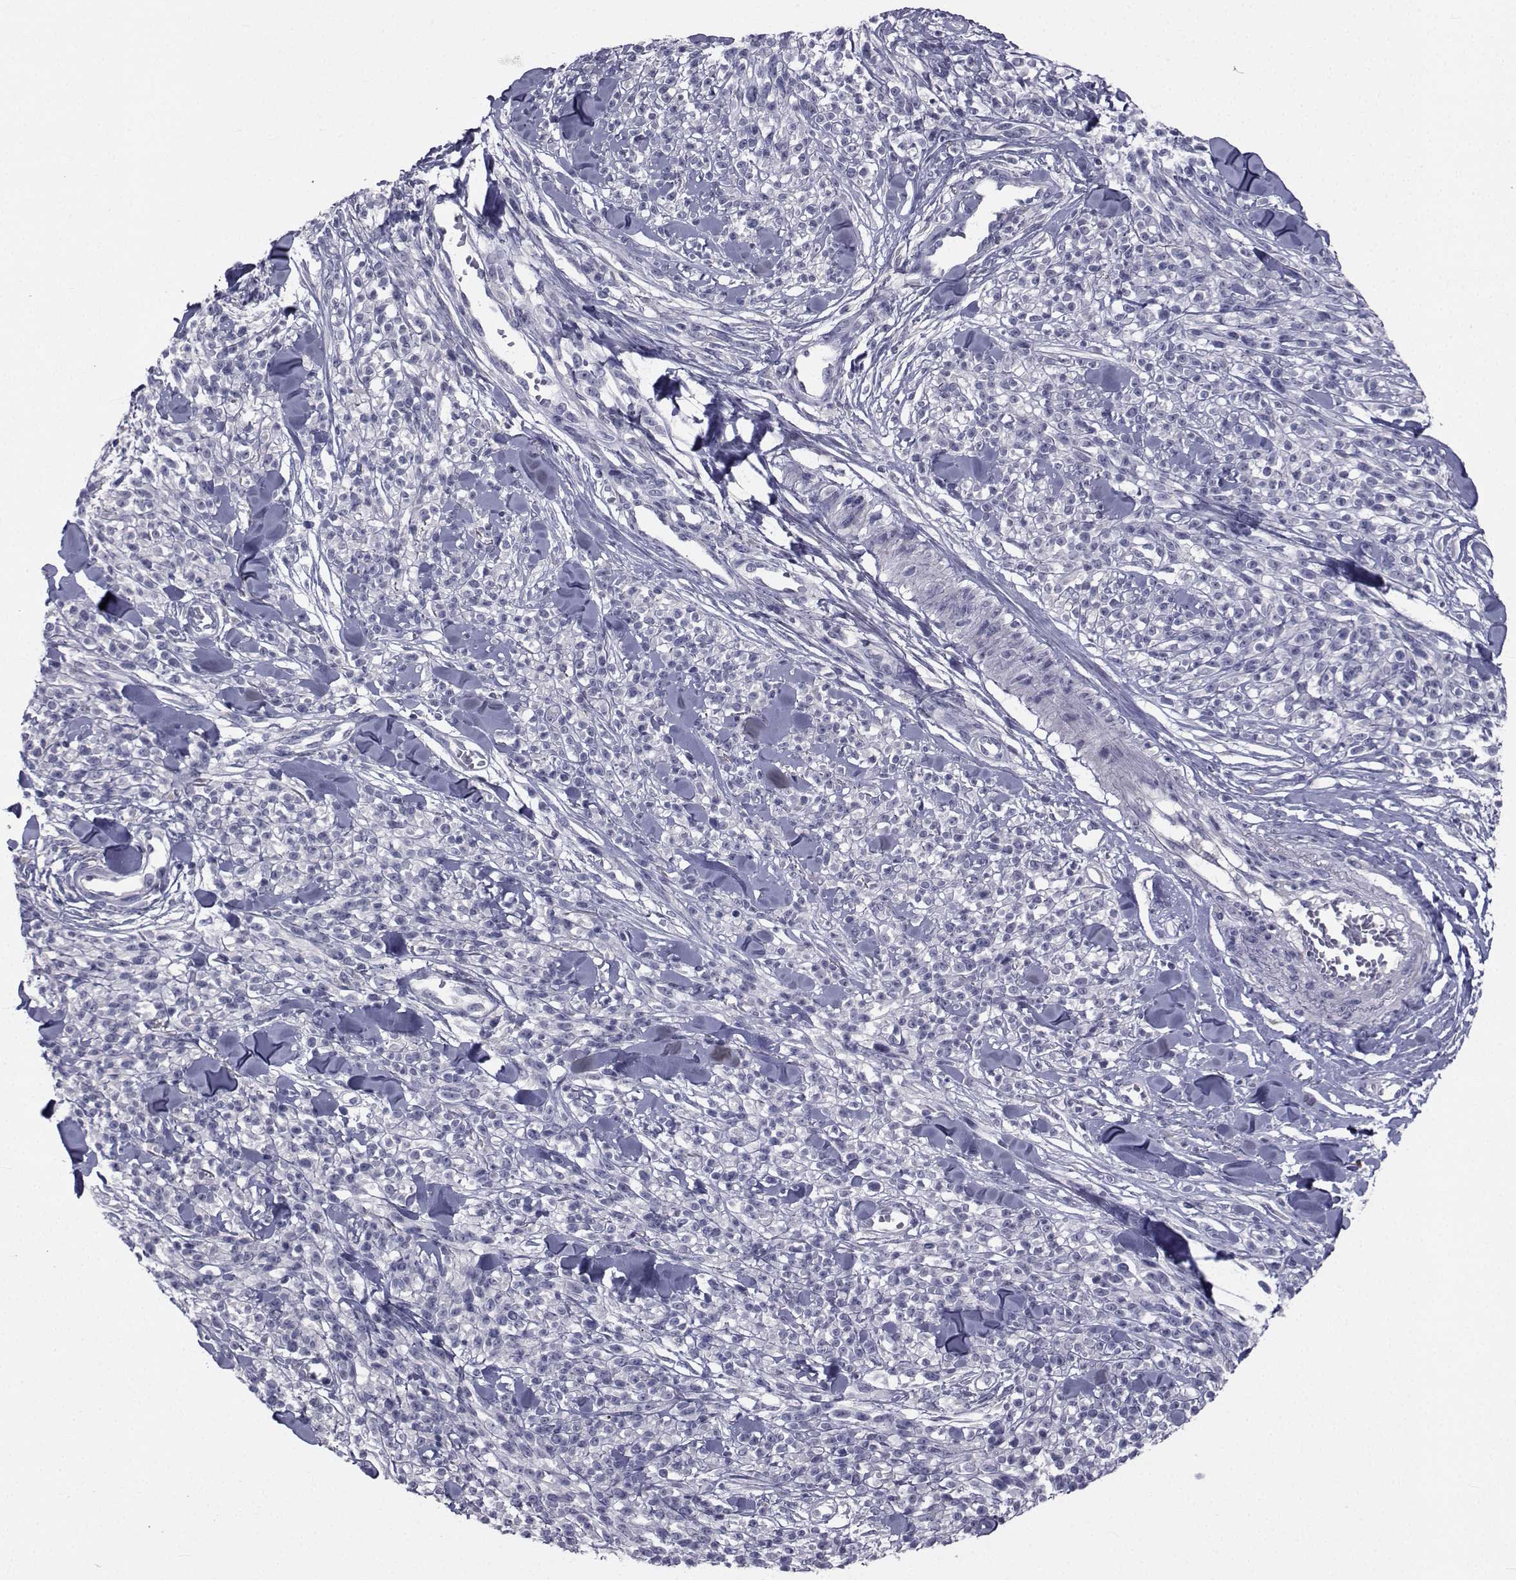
{"staining": {"intensity": "negative", "quantity": "none", "location": "none"}, "tissue": "melanoma", "cell_type": "Tumor cells", "image_type": "cancer", "snomed": [{"axis": "morphology", "description": "Malignant melanoma, NOS"}, {"axis": "topography", "description": "Skin"}, {"axis": "topography", "description": "Skin of trunk"}], "caption": "The photomicrograph reveals no staining of tumor cells in malignant melanoma.", "gene": "CHRNA1", "patient": {"sex": "male", "age": 74}}